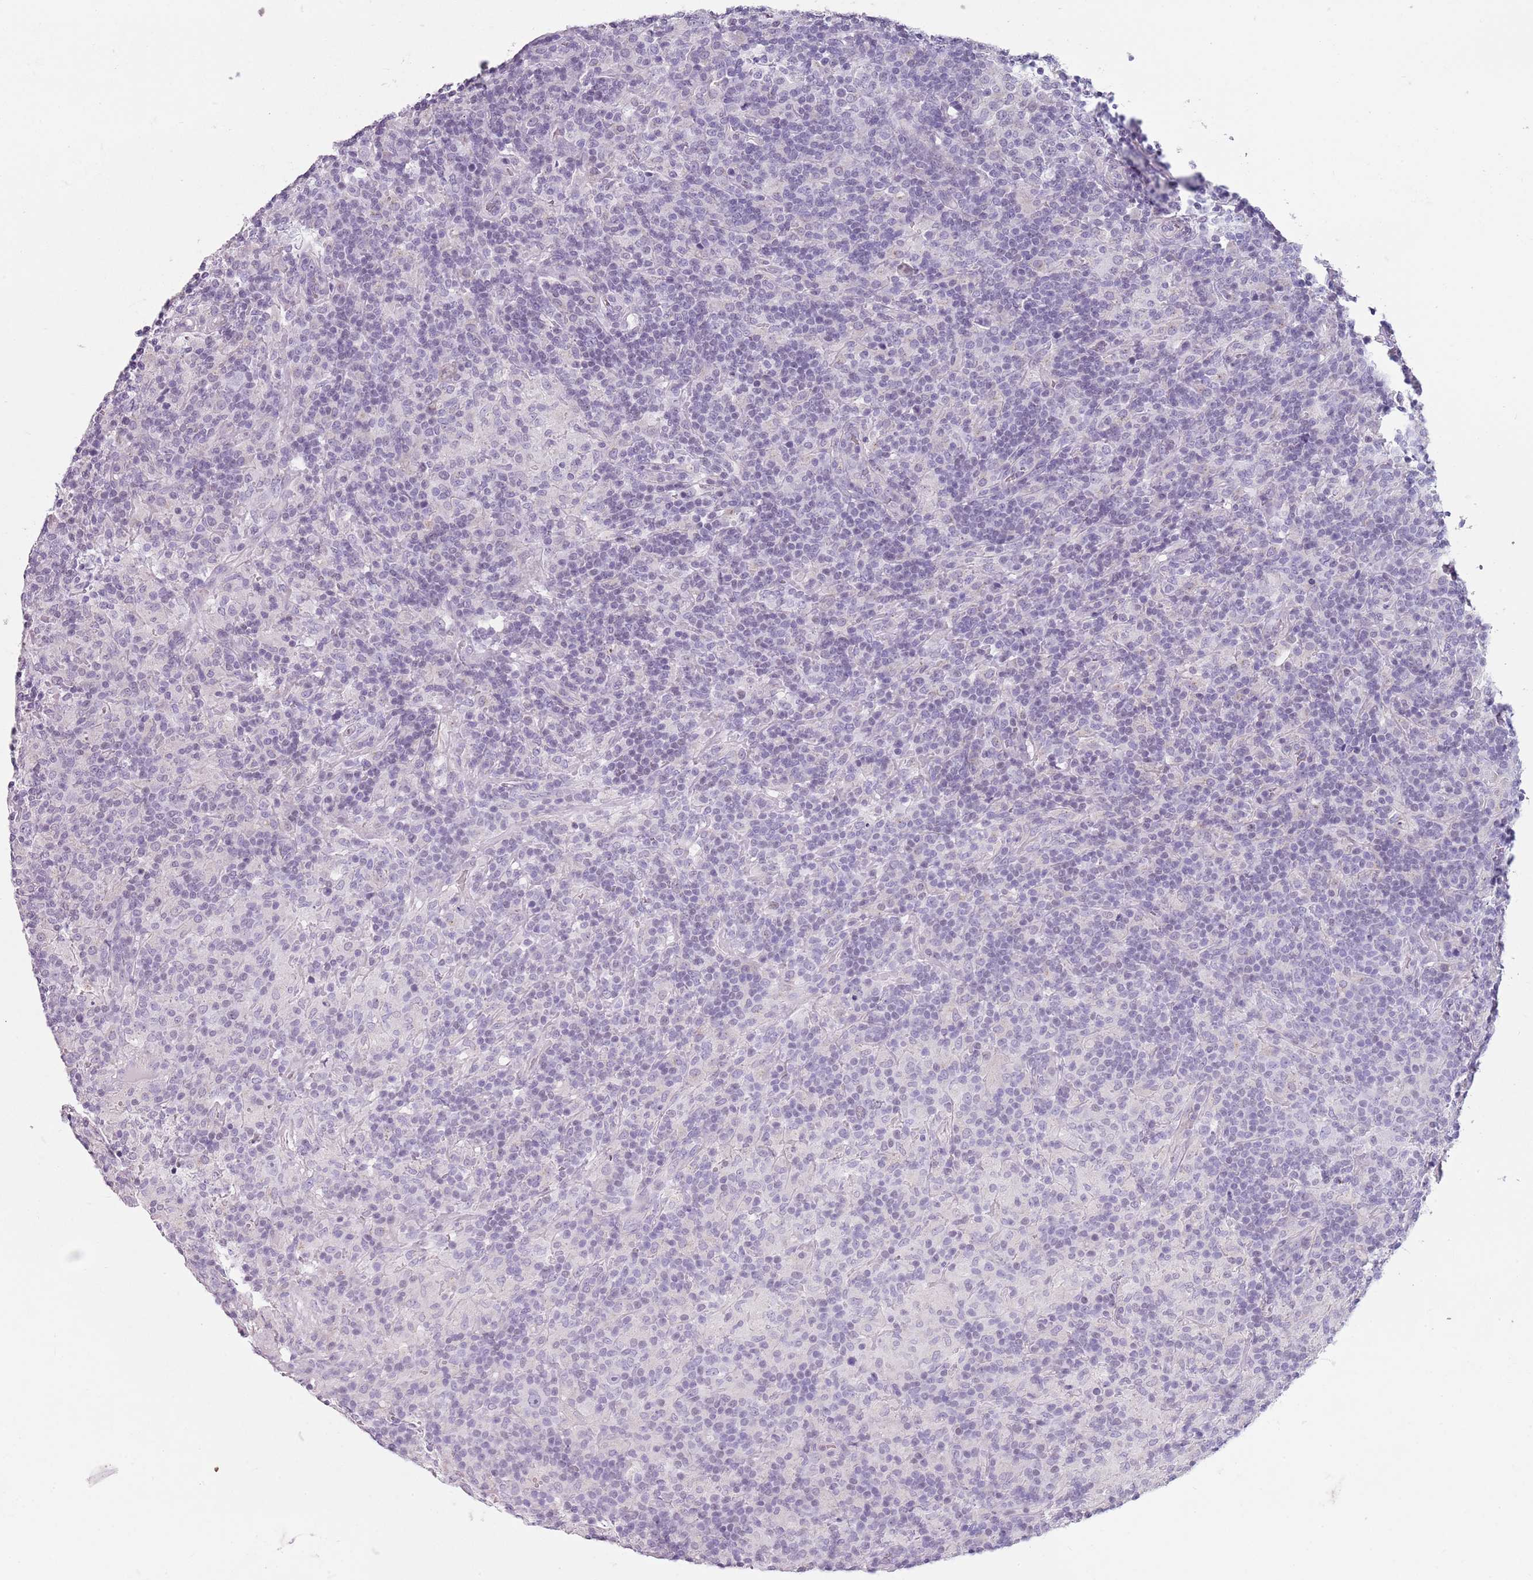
{"staining": {"intensity": "negative", "quantity": "none", "location": "none"}, "tissue": "lymphoma", "cell_type": "Tumor cells", "image_type": "cancer", "snomed": [{"axis": "morphology", "description": "Hodgkin's disease, NOS"}, {"axis": "topography", "description": "Lymph node"}], "caption": "There is no significant positivity in tumor cells of lymphoma.", "gene": "SPESP1", "patient": {"sex": "male", "age": 70}}